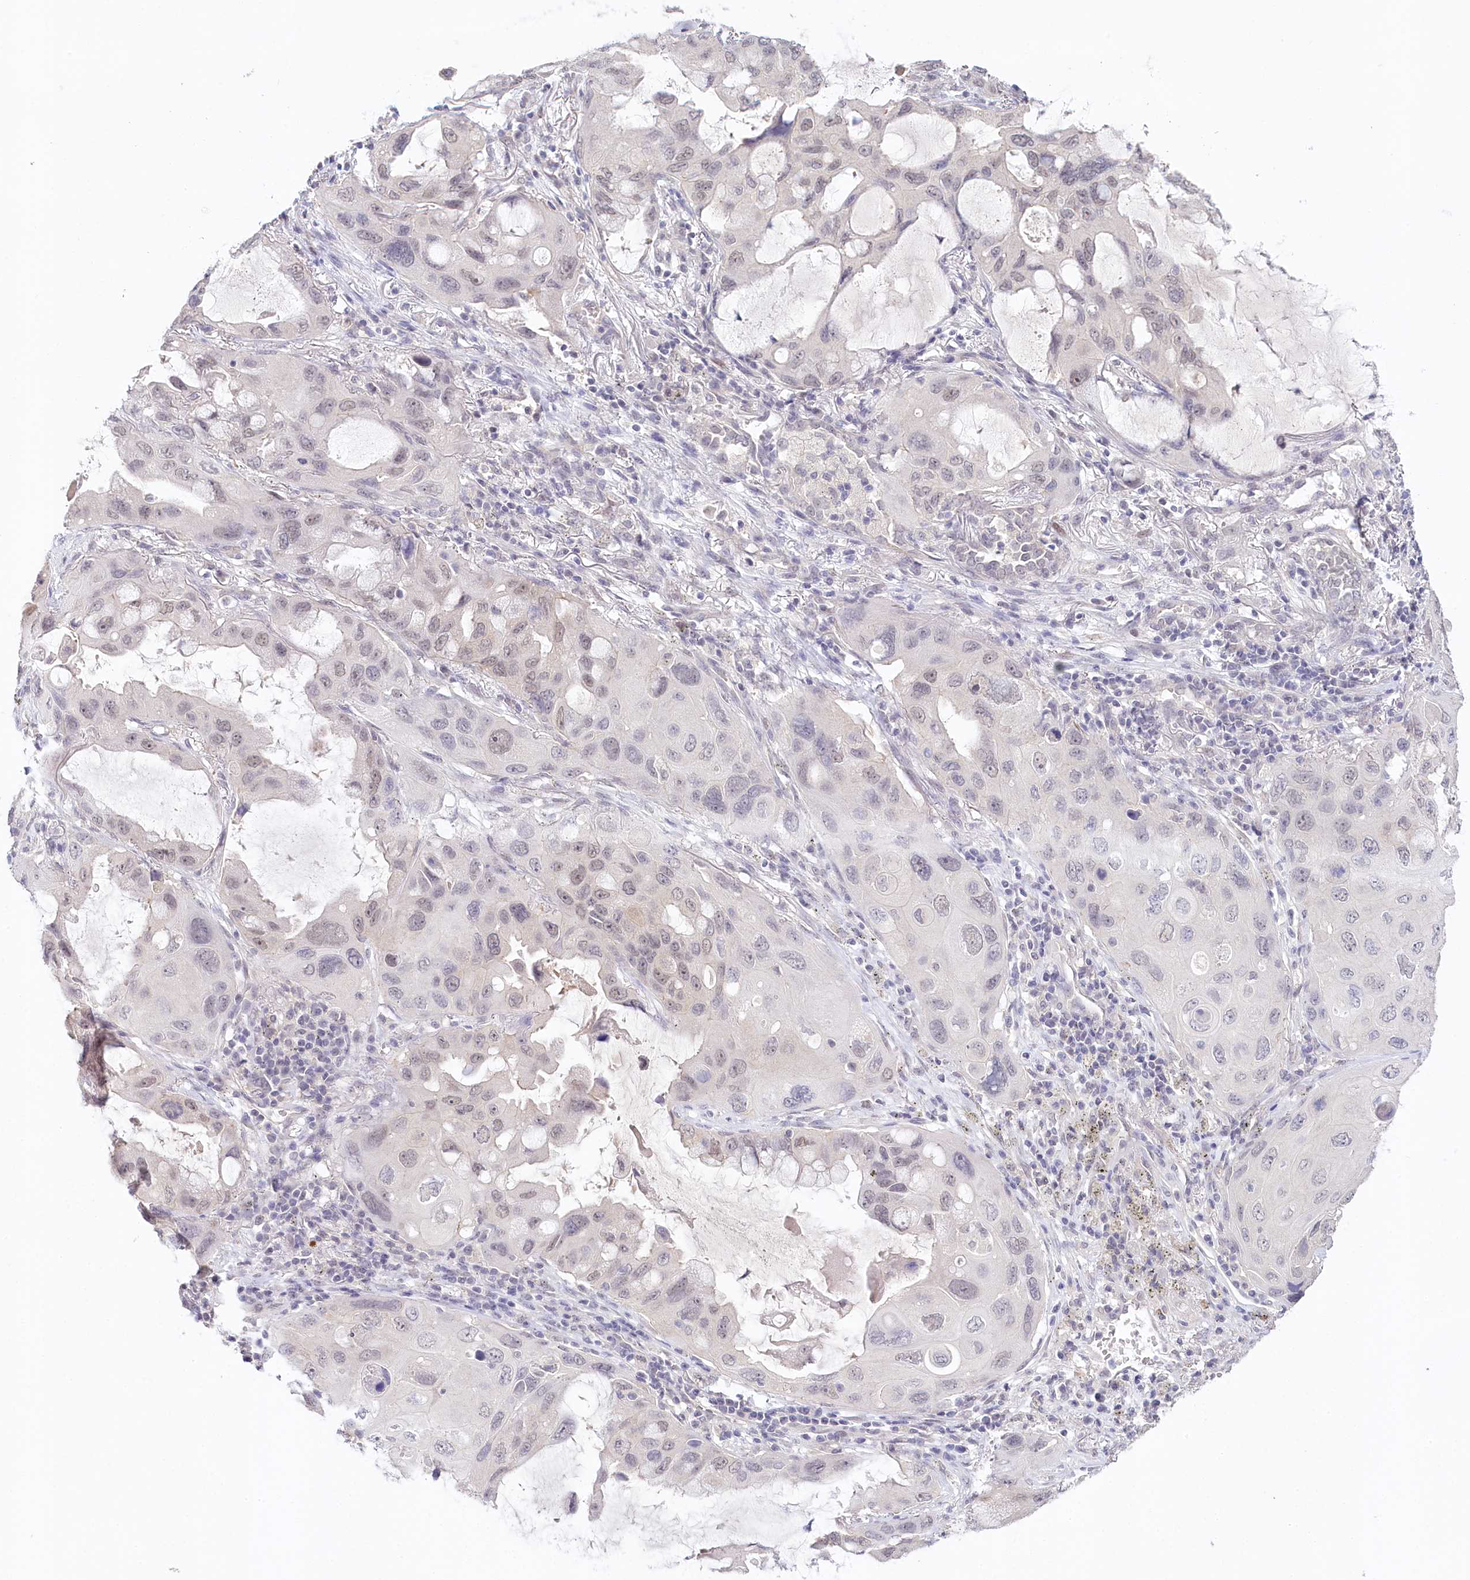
{"staining": {"intensity": "negative", "quantity": "none", "location": "none"}, "tissue": "lung cancer", "cell_type": "Tumor cells", "image_type": "cancer", "snomed": [{"axis": "morphology", "description": "Squamous cell carcinoma, NOS"}, {"axis": "topography", "description": "Lung"}], "caption": "Lung squamous cell carcinoma was stained to show a protein in brown. There is no significant expression in tumor cells. (DAB (3,3'-diaminobenzidine) IHC, high magnification).", "gene": "AMTN", "patient": {"sex": "female", "age": 73}}